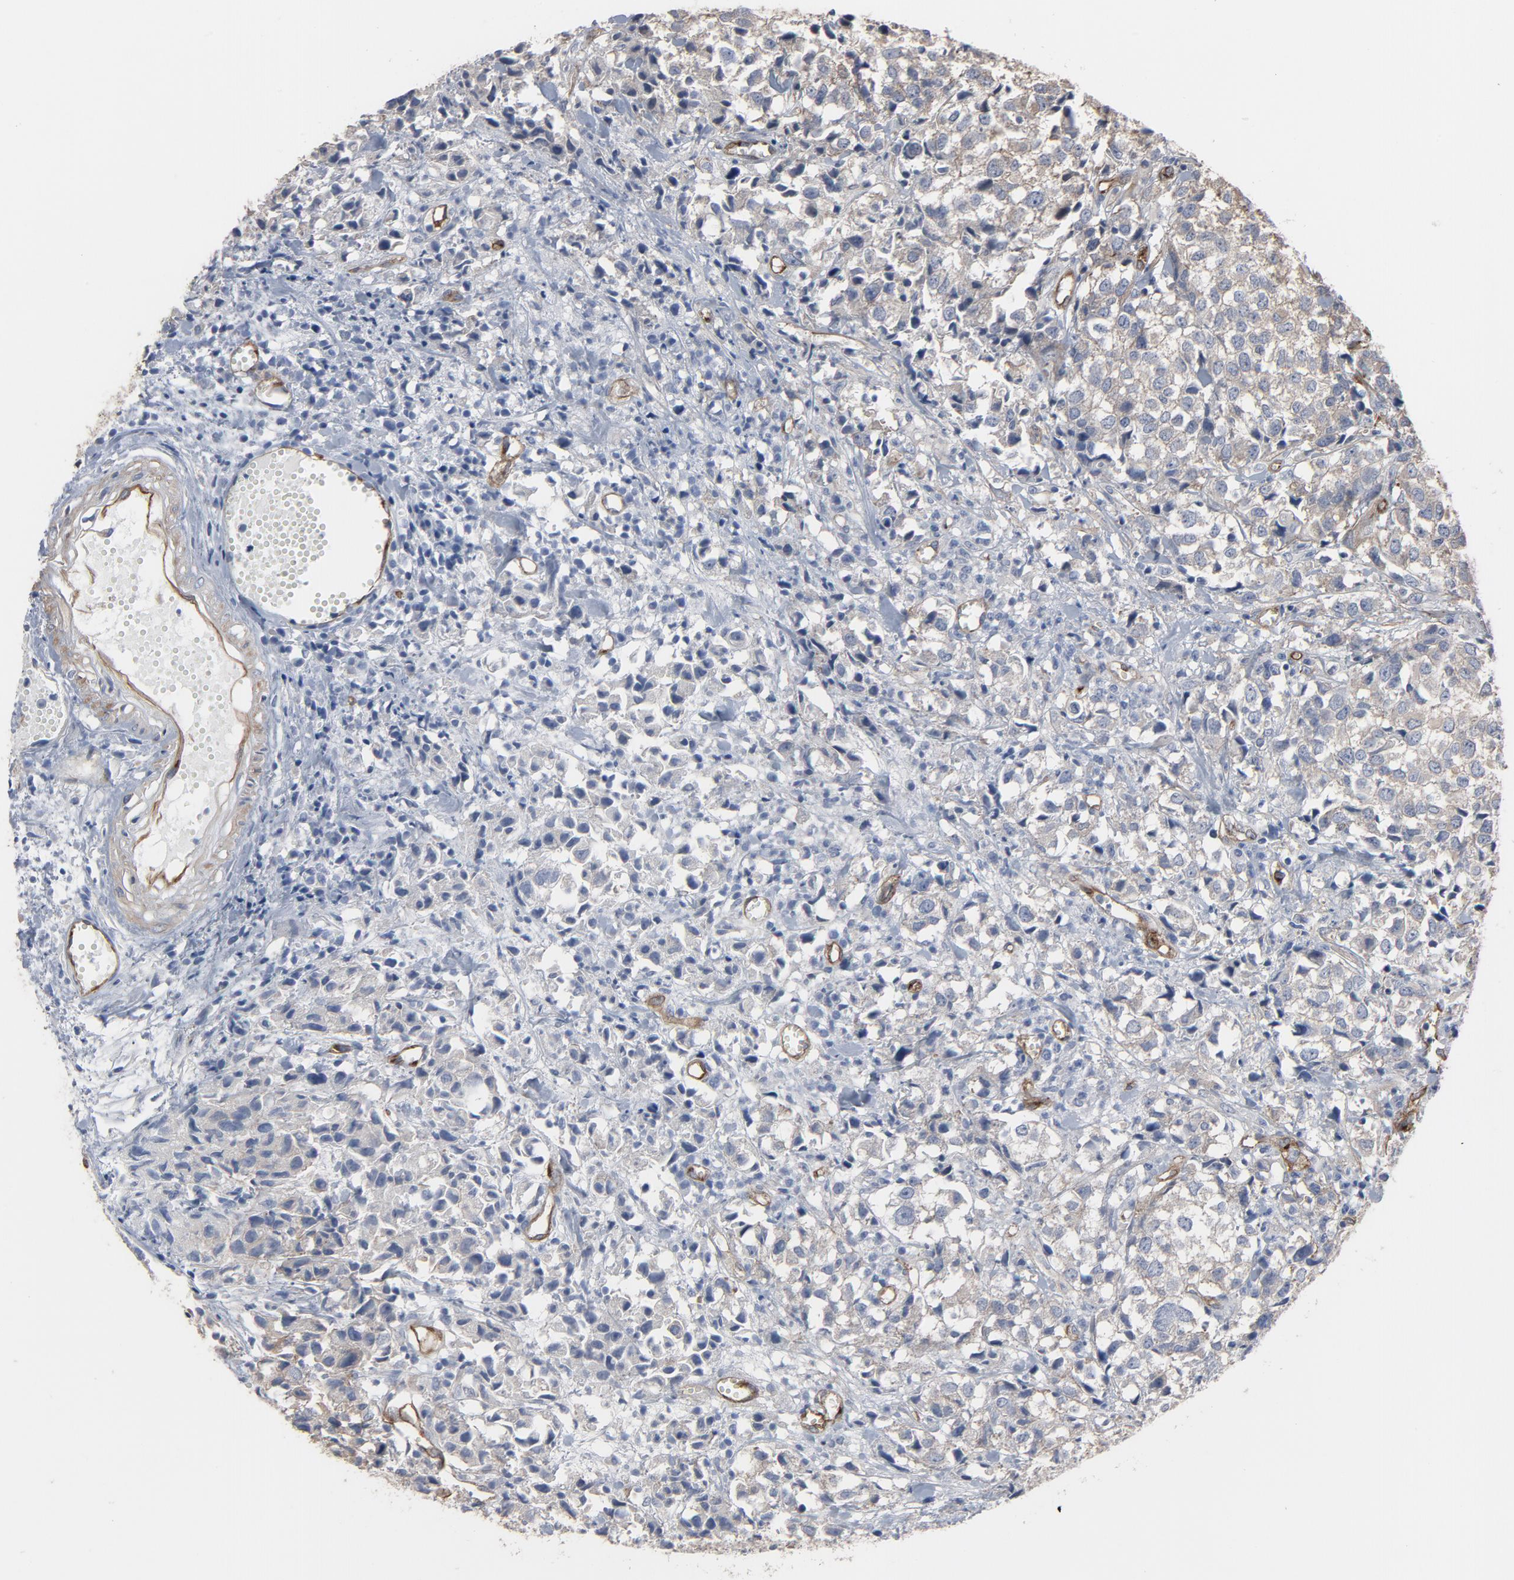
{"staining": {"intensity": "negative", "quantity": "none", "location": "none"}, "tissue": "urothelial cancer", "cell_type": "Tumor cells", "image_type": "cancer", "snomed": [{"axis": "morphology", "description": "Urothelial carcinoma, High grade"}, {"axis": "topography", "description": "Urinary bladder"}], "caption": "An image of urothelial cancer stained for a protein shows no brown staining in tumor cells.", "gene": "KDR", "patient": {"sex": "female", "age": 75}}